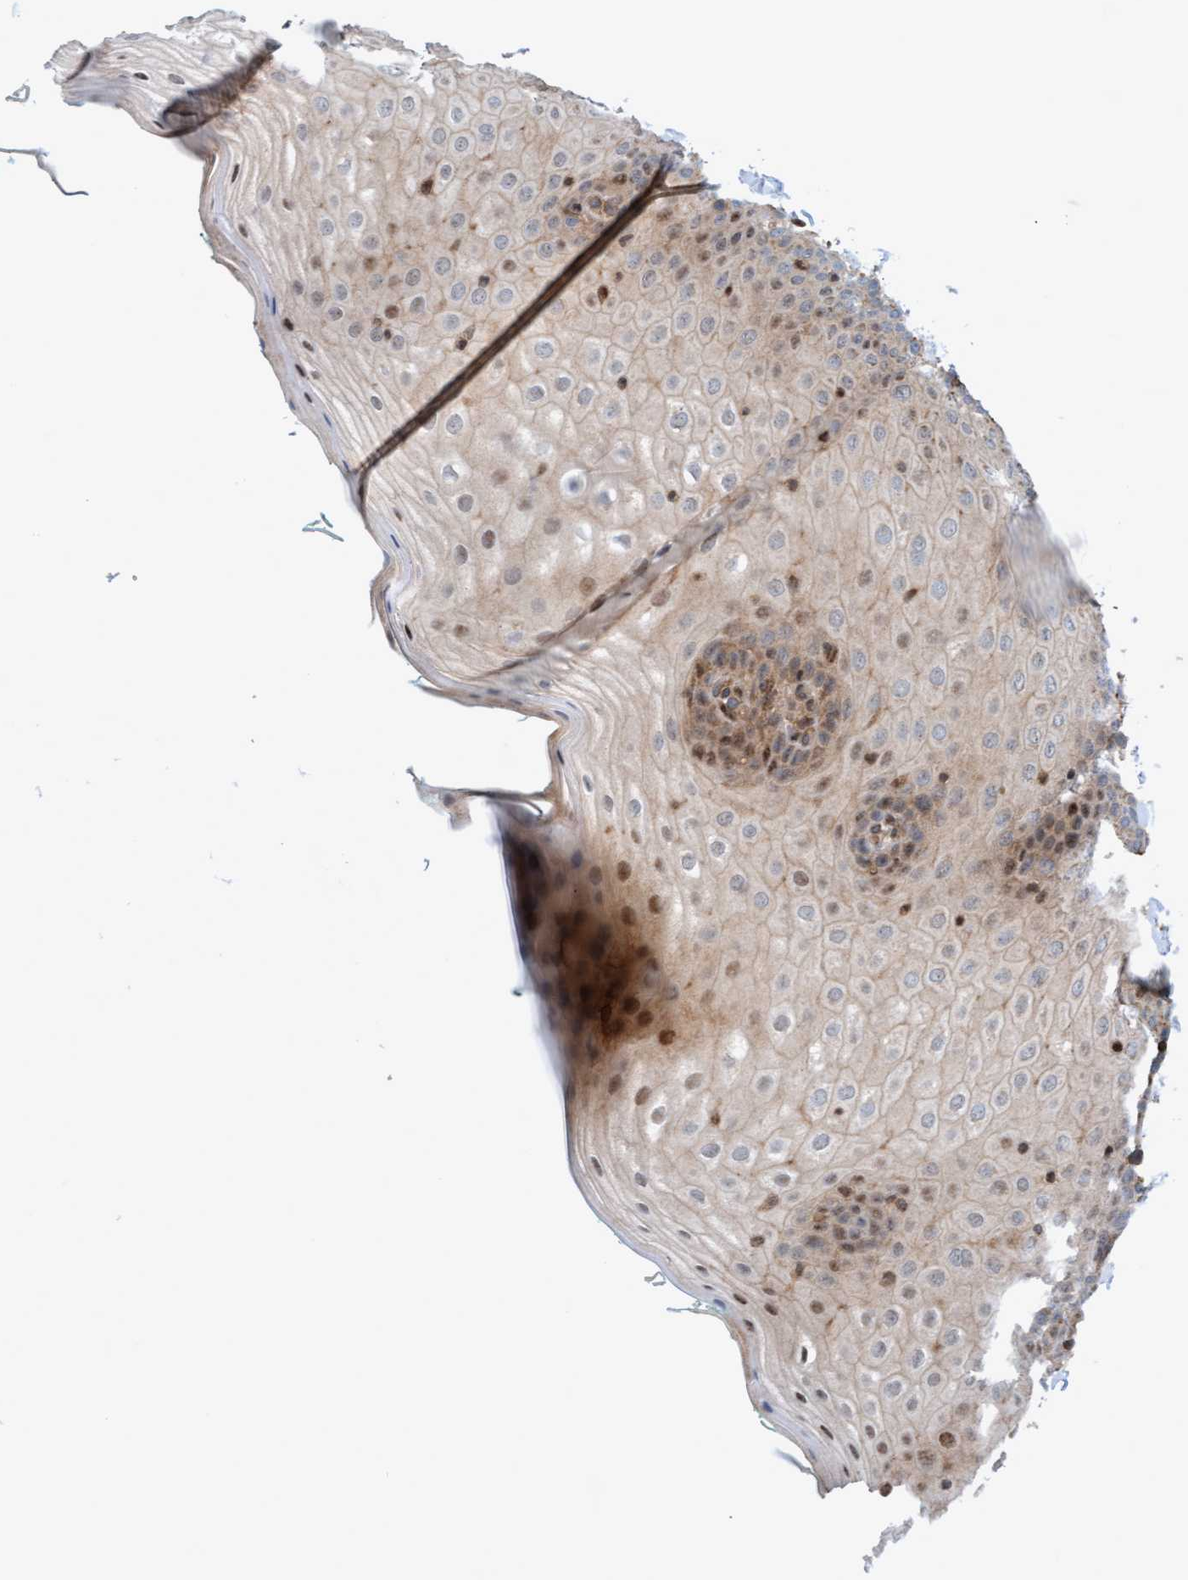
{"staining": {"intensity": "moderate", "quantity": "25%-75%", "location": "cytoplasmic/membranous,nuclear"}, "tissue": "oral mucosa", "cell_type": "Squamous epithelial cells", "image_type": "normal", "snomed": [{"axis": "morphology", "description": "Normal tissue, NOS"}, {"axis": "topography", "description": "Skin"}, {"axis": "topography", "description": "Oral tissue"}], "caption": "Oral mucosa stained for a protein displays moderate cytoplasmic/membranous,nuclear positivity in squamous epithelial cells. (DAB IHC with brightfield microscopy, high magnification).", "gene": "ERAL1", "patient": {"sex": "male", "age": 84}}